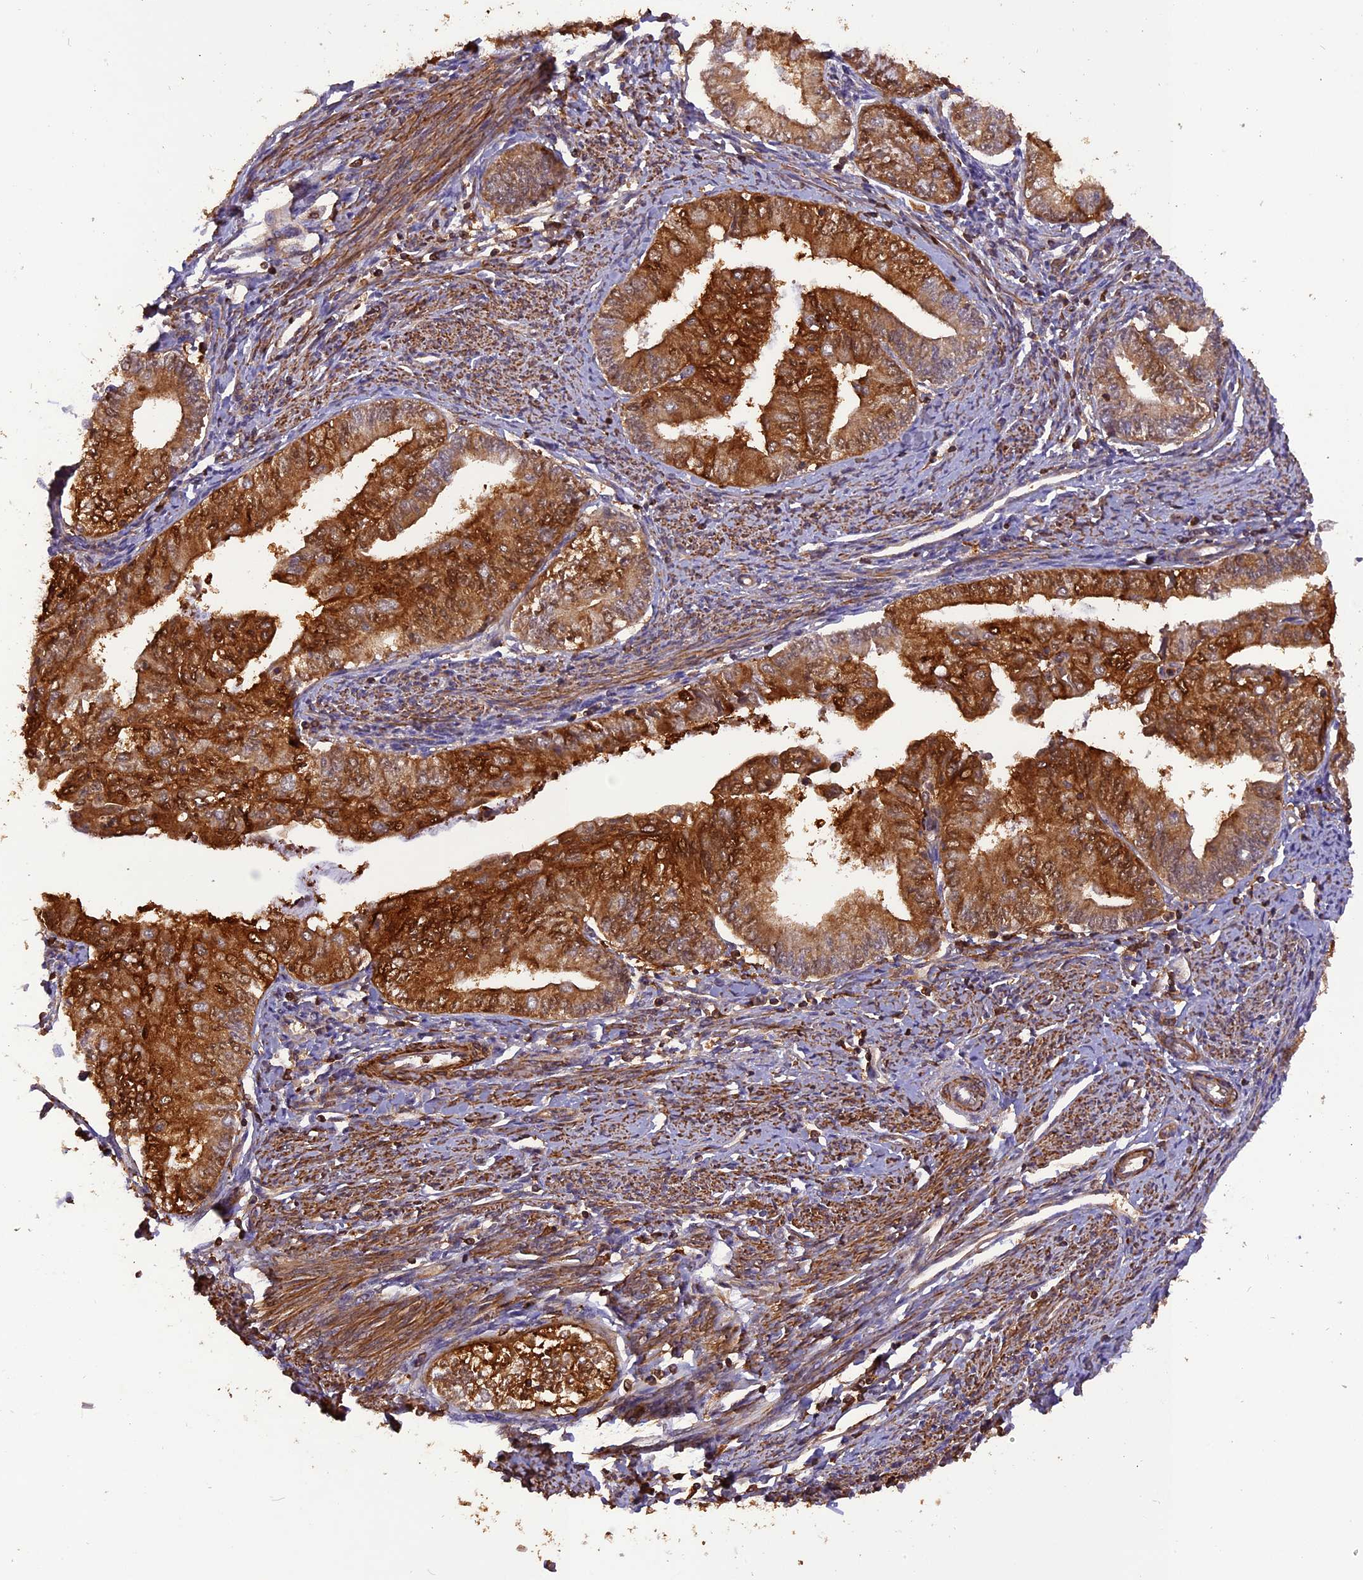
{"staining": {"intensity": "strong", "quantity": ">75%", "location": "cytoplasmic/membranous,nuclear"}, "tissue": "endometrial cancer", "cell_type": "Tumor cells", "image_type": "cancer", "snomed": [{"axis": "morphology", "description": "Adenocarcinoma, NOS"}, {"axis": "topography", "description": "Endometrium"}], "caption": "Brown immunohistochemical staining in adenocarcinoma (endometrial) reveals strong cytoplasmic/membranous and nuclear staining in about >75% of tumor cells. The staining was performed using DAB, with brown indicating positive protein expression. Nuclei are stained blue with hematoxylin.", "gene": "STOML1", "patient": {"sex": "female", "age": 66}}